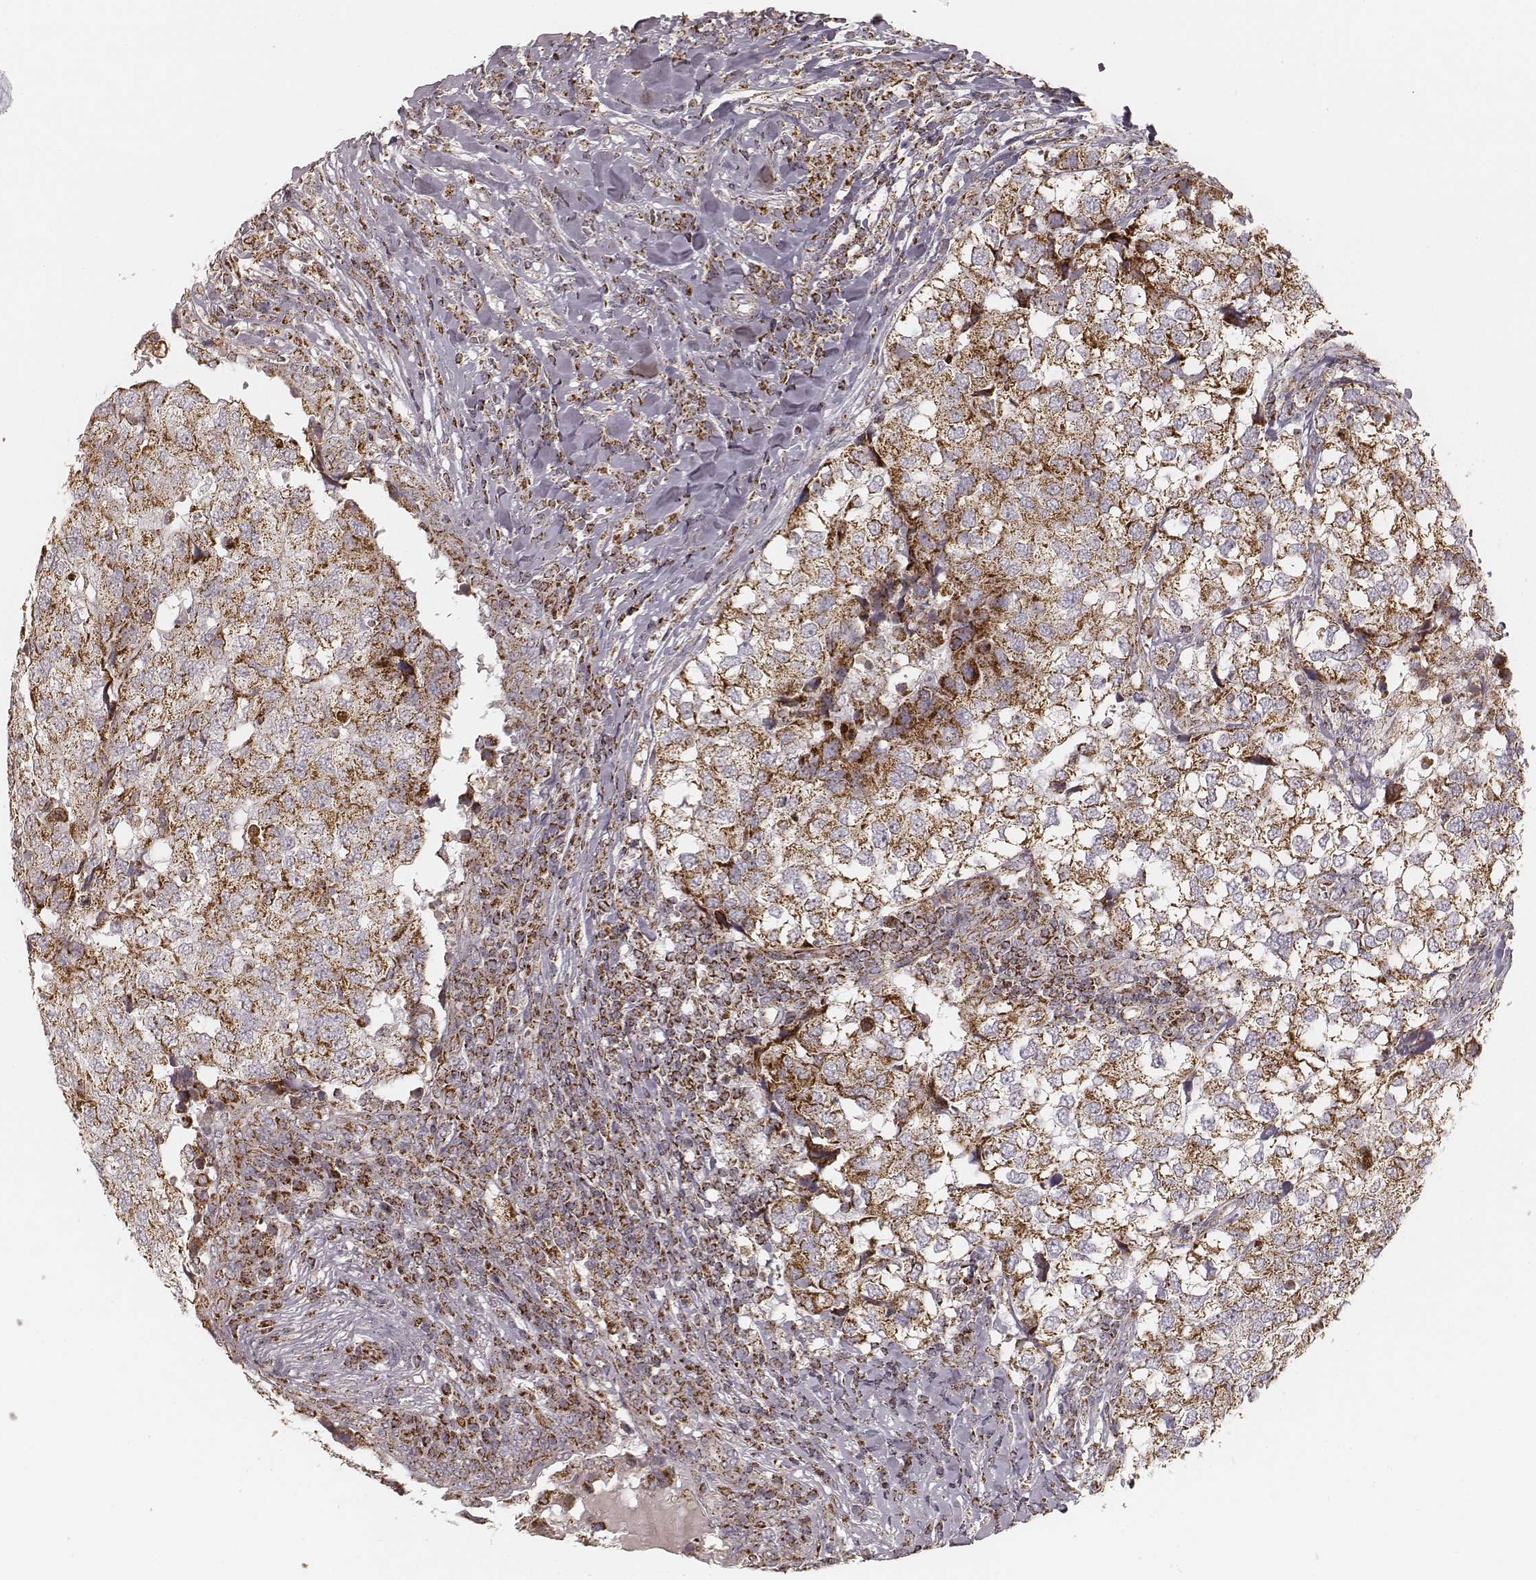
{"staining": {"intensity": "strong", "quantity": ">75%", "location": "cytoplasmic/membranous"}, "tissue": "breast cancer", "cell_type": "Tumor cells", "image_type": "cancer", "snomed": [{"axis": "morphology", "description": "Duct carcinoma"}, {"axis": "topography", "description": "Breast"}], "caption": "Immunohistochemical staining of breast cancer exhibits high levels of strong cytoplasmic/membranous protein positivity in approximately >75% of tumor cells.", "gene": "CS", "patient": {"sex": "female", "age": 30}}